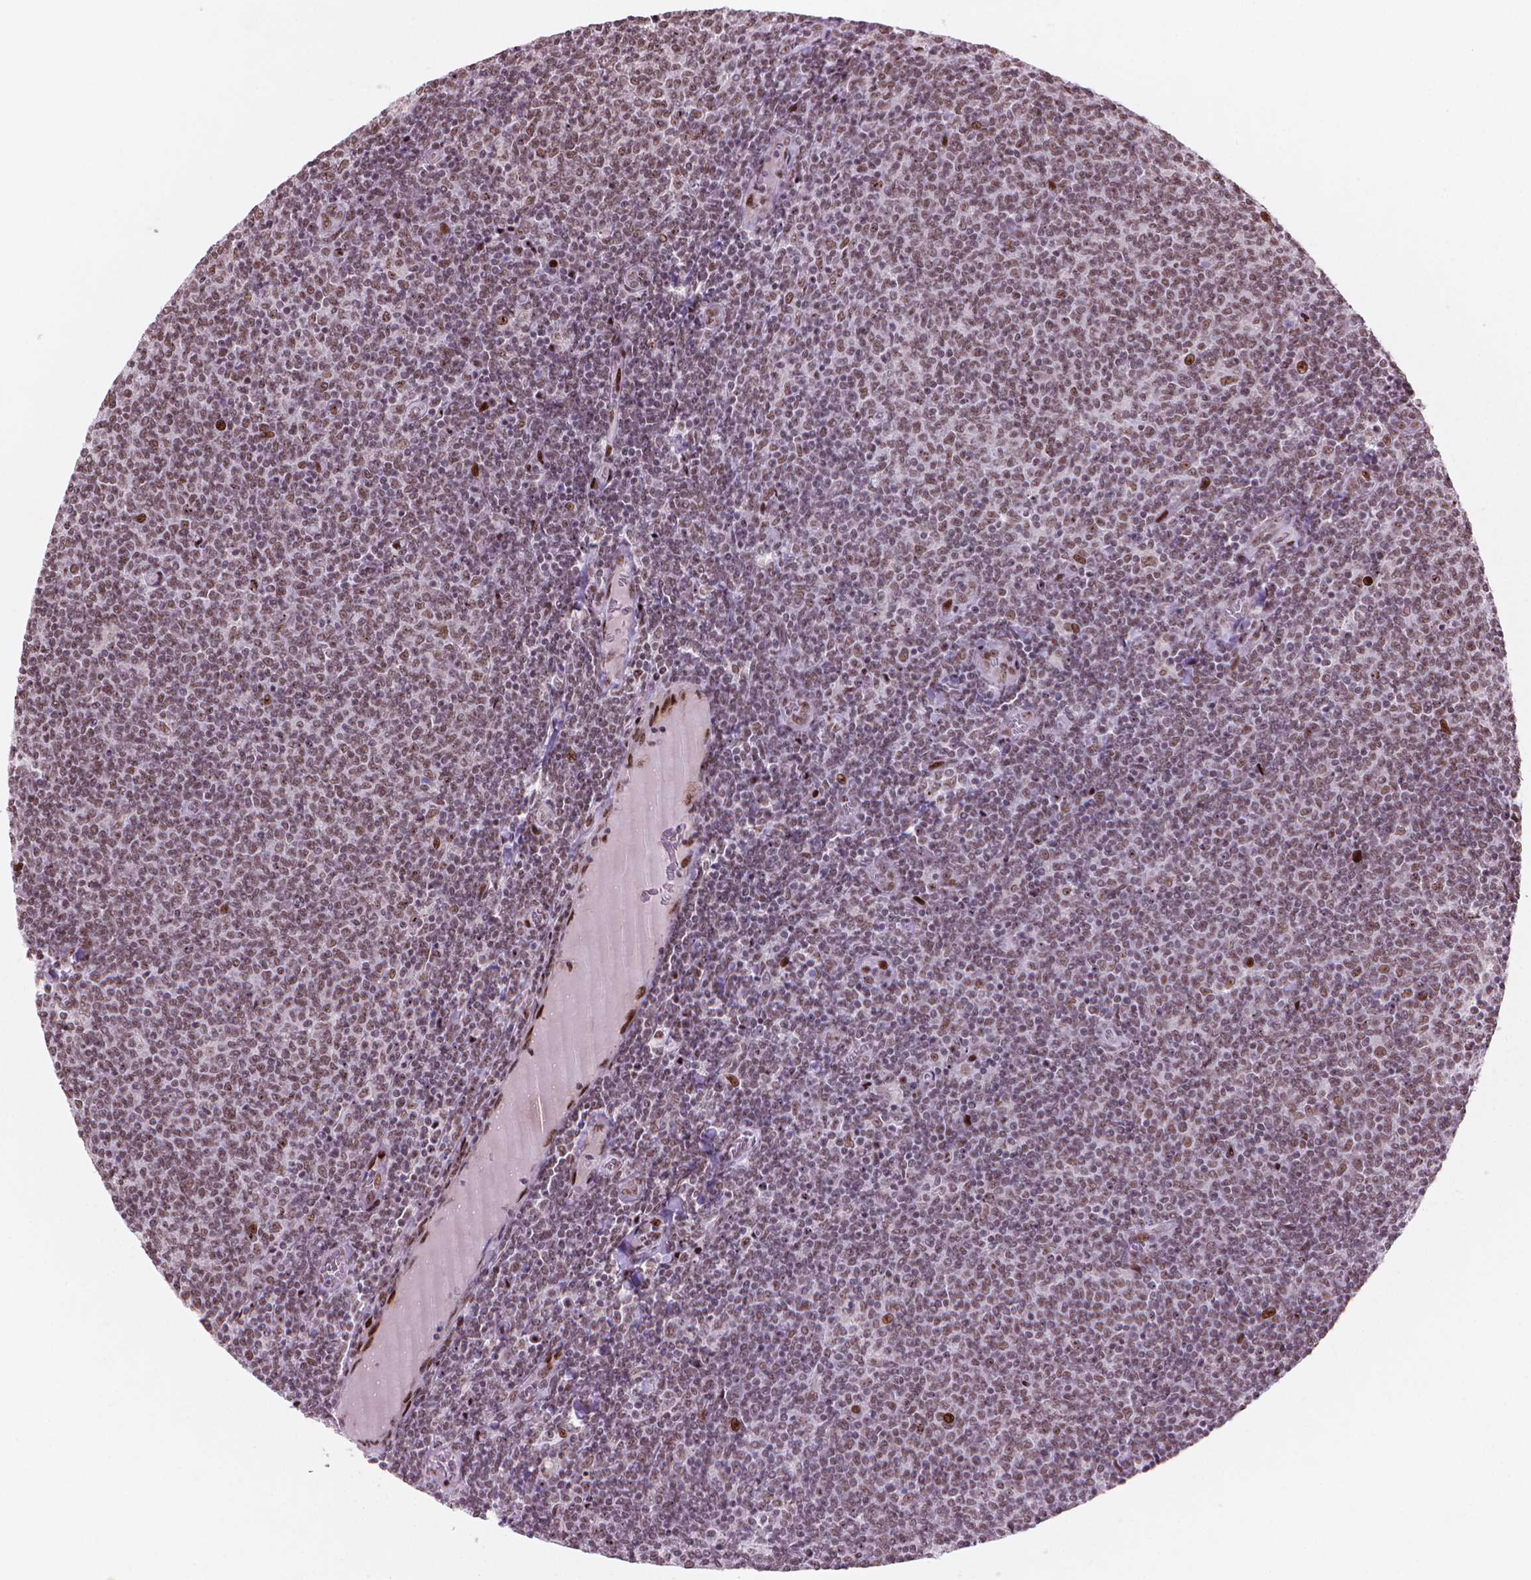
{"staining": {"intensity": "moderate", "quantity": "25%-75%", "location": "nuclear"}, "tissue": "lymphoma", "cell_type": "Tumor cells", "image_type": "cancer", "snomed": [{"axis": "morphology", "description": "Malignant lymphoma, non-Hodgkin's type, Low grade"}, {"axis": "topography", "description": "Lymph node"}], "caption": "This micrograph exhibits low-grade malignant lymphoma, non-Hodgkin's type stained with IHC to label a protein in brown. The nuclear of tumor cells show moderate positivity for the protein. Nuclei are counter-stained blue.", "gene": "HES7", "patient": {"sex": "male", "age": 52}}